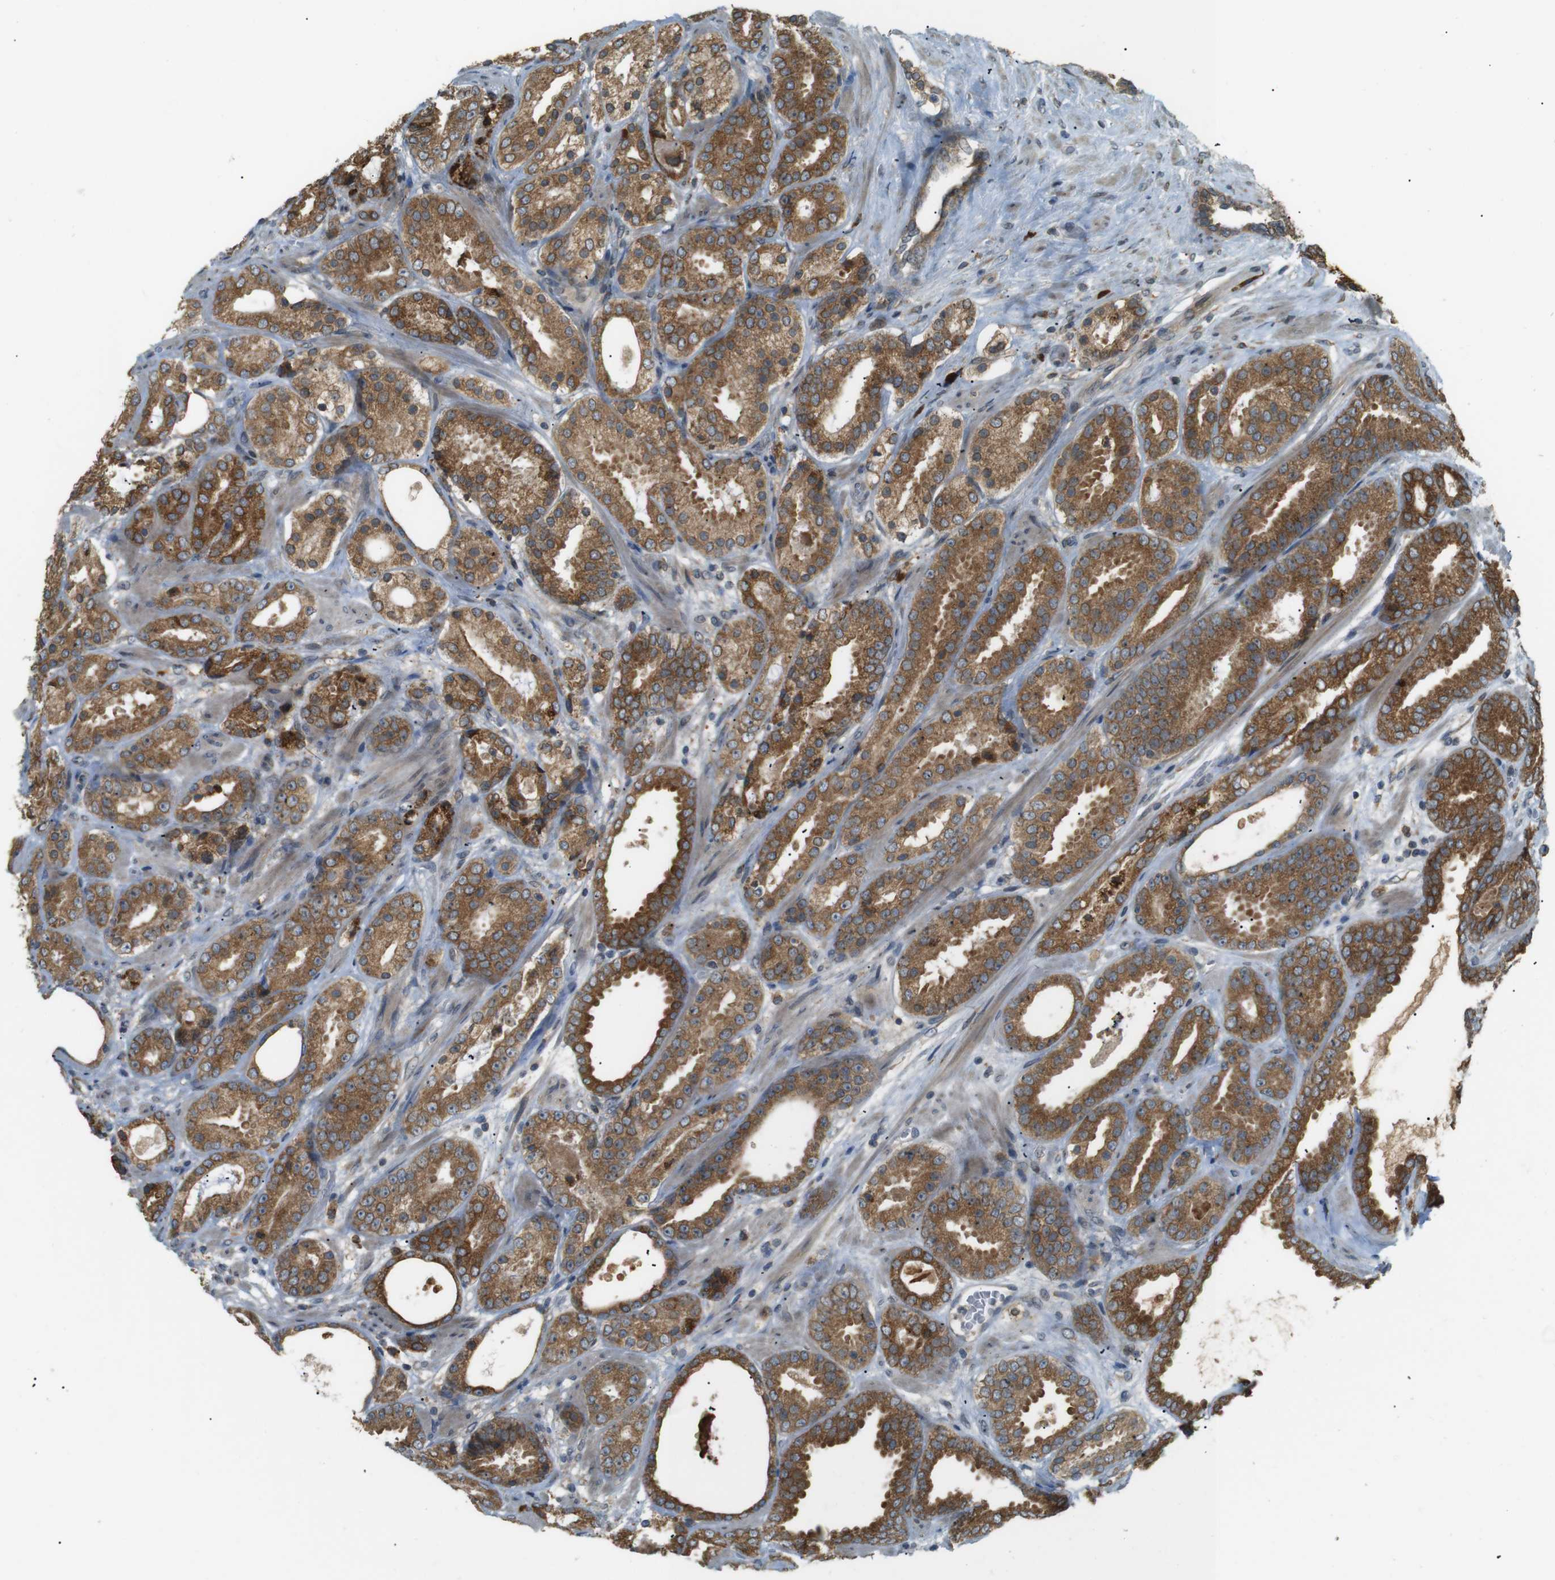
{"staining": {"intensity": "moderate", "quantity": ">75%", "location": "cytoplasmic/membranous"}, "tissue": "prostate cancer", "cell_type": "Tumor cells", "image_type": "cancer", "snomed": [{"axis": "morphology", "description": "Adenocarcinoma, Low grade"}, {"axis": "topography", "description": "Prostate"}], "caption": "Tumor cells show moderate cytoplasmic/membranous expression in about >75% of cells in prostate cancer (low-grade adenocarcinoma).", "gene": "TMED4", "patient": {"sex": "male", "age": 69}}